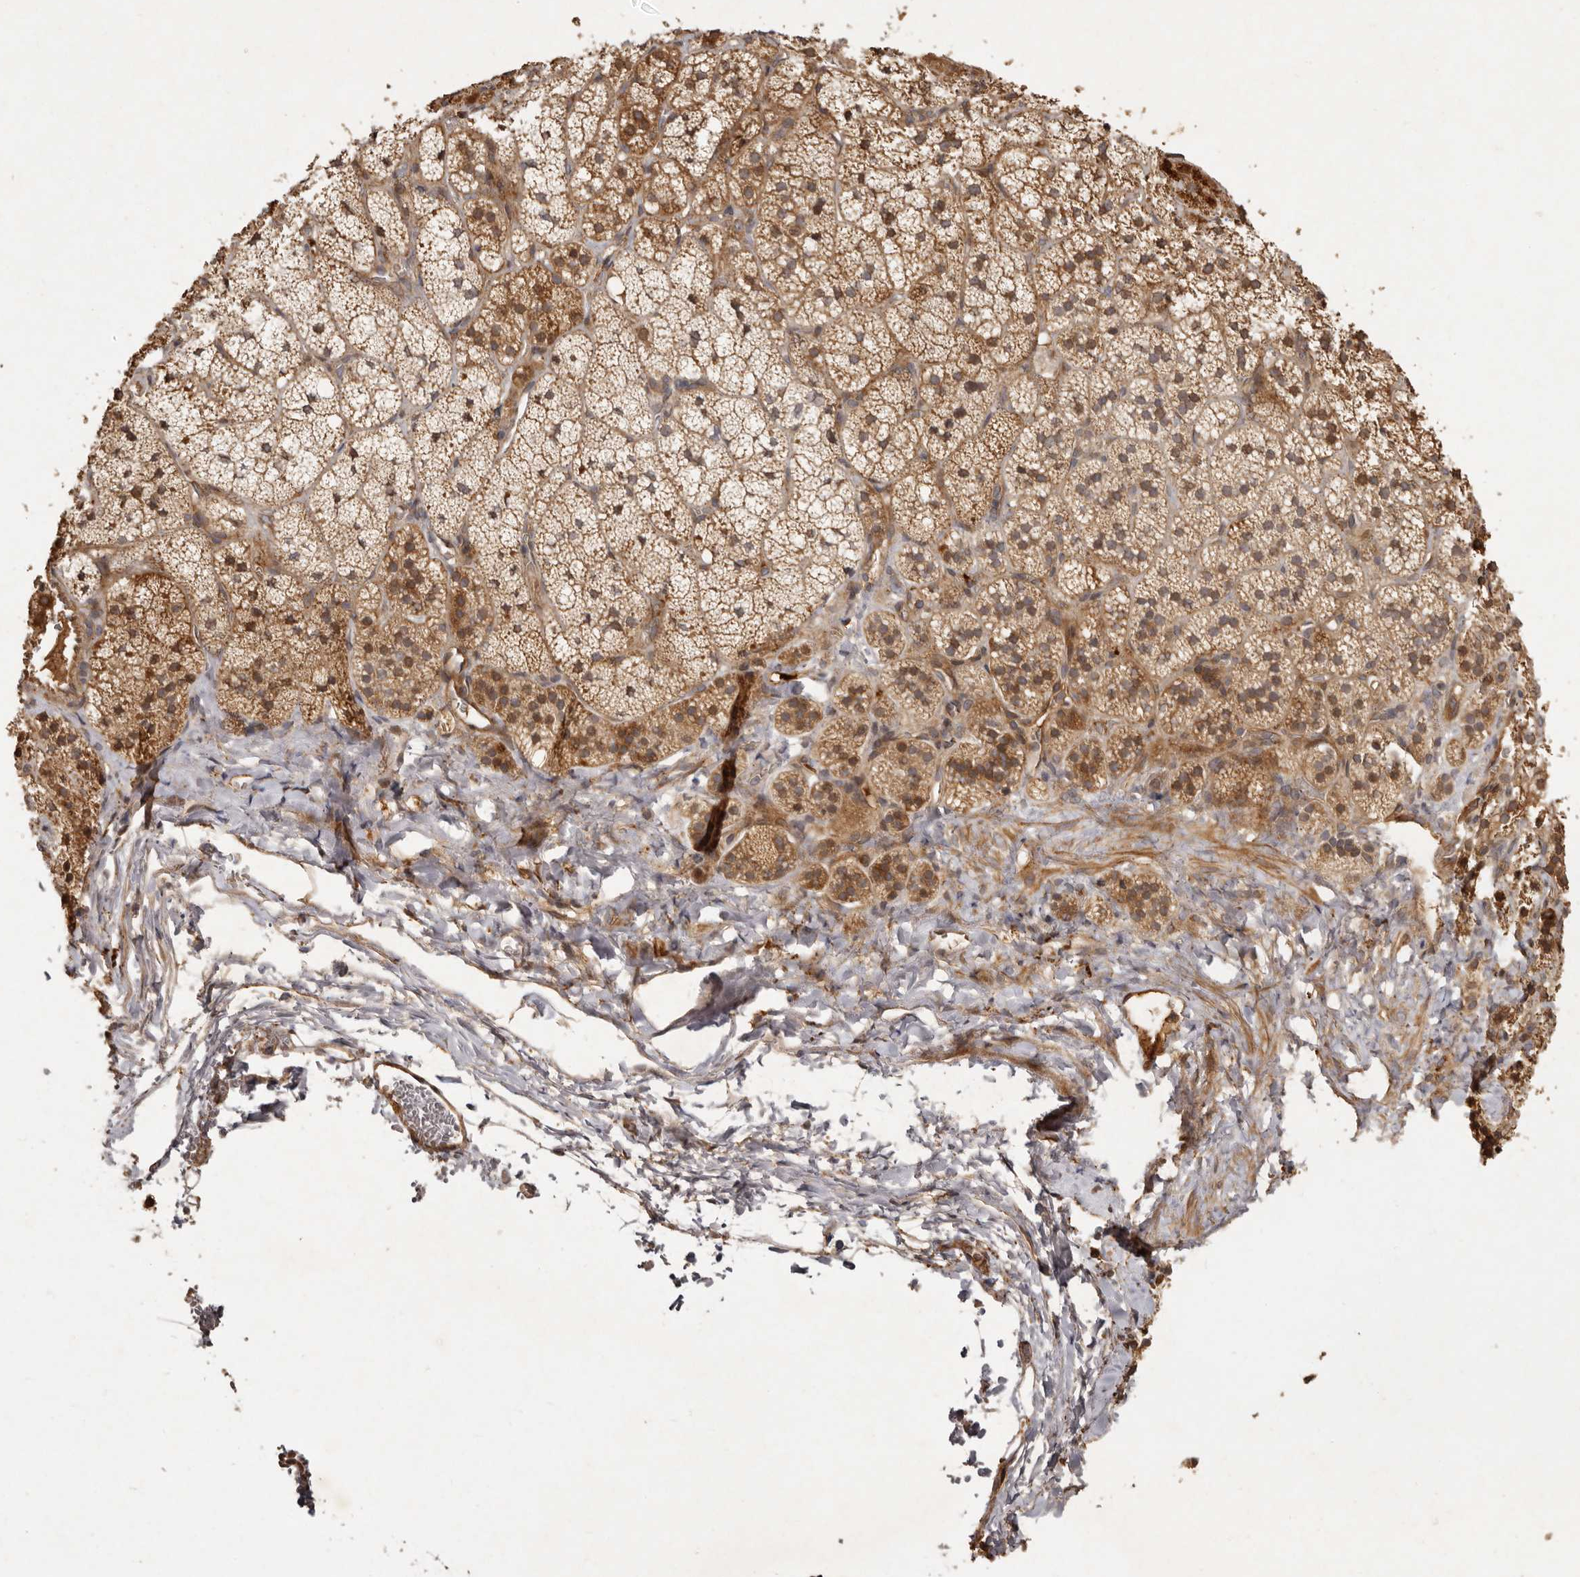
{"staining": {"intensity": "strong", "quantity": ">75%", "location": "cytoplasmic/membranous"}, "tissue": "adrenal gland", "cell_type": "Glandular cells", "image_type": "normal", "snomed": [{"axis": "morphology", "description": "Normal tissue, NOS"}, {"axis": "topography", "description": "Adrenal gland"}], "caption": "Immunohistochemistry (IHC) of unremarkable human adrenal gland demonstrates high levels of strong cytoplasmic/membranous staining in about >75% of glandular cells. (IHC, brightfield microscopy, high magnification).", "gene": "SEMA3A", "patient": {"sex": "female", "age": 44}}